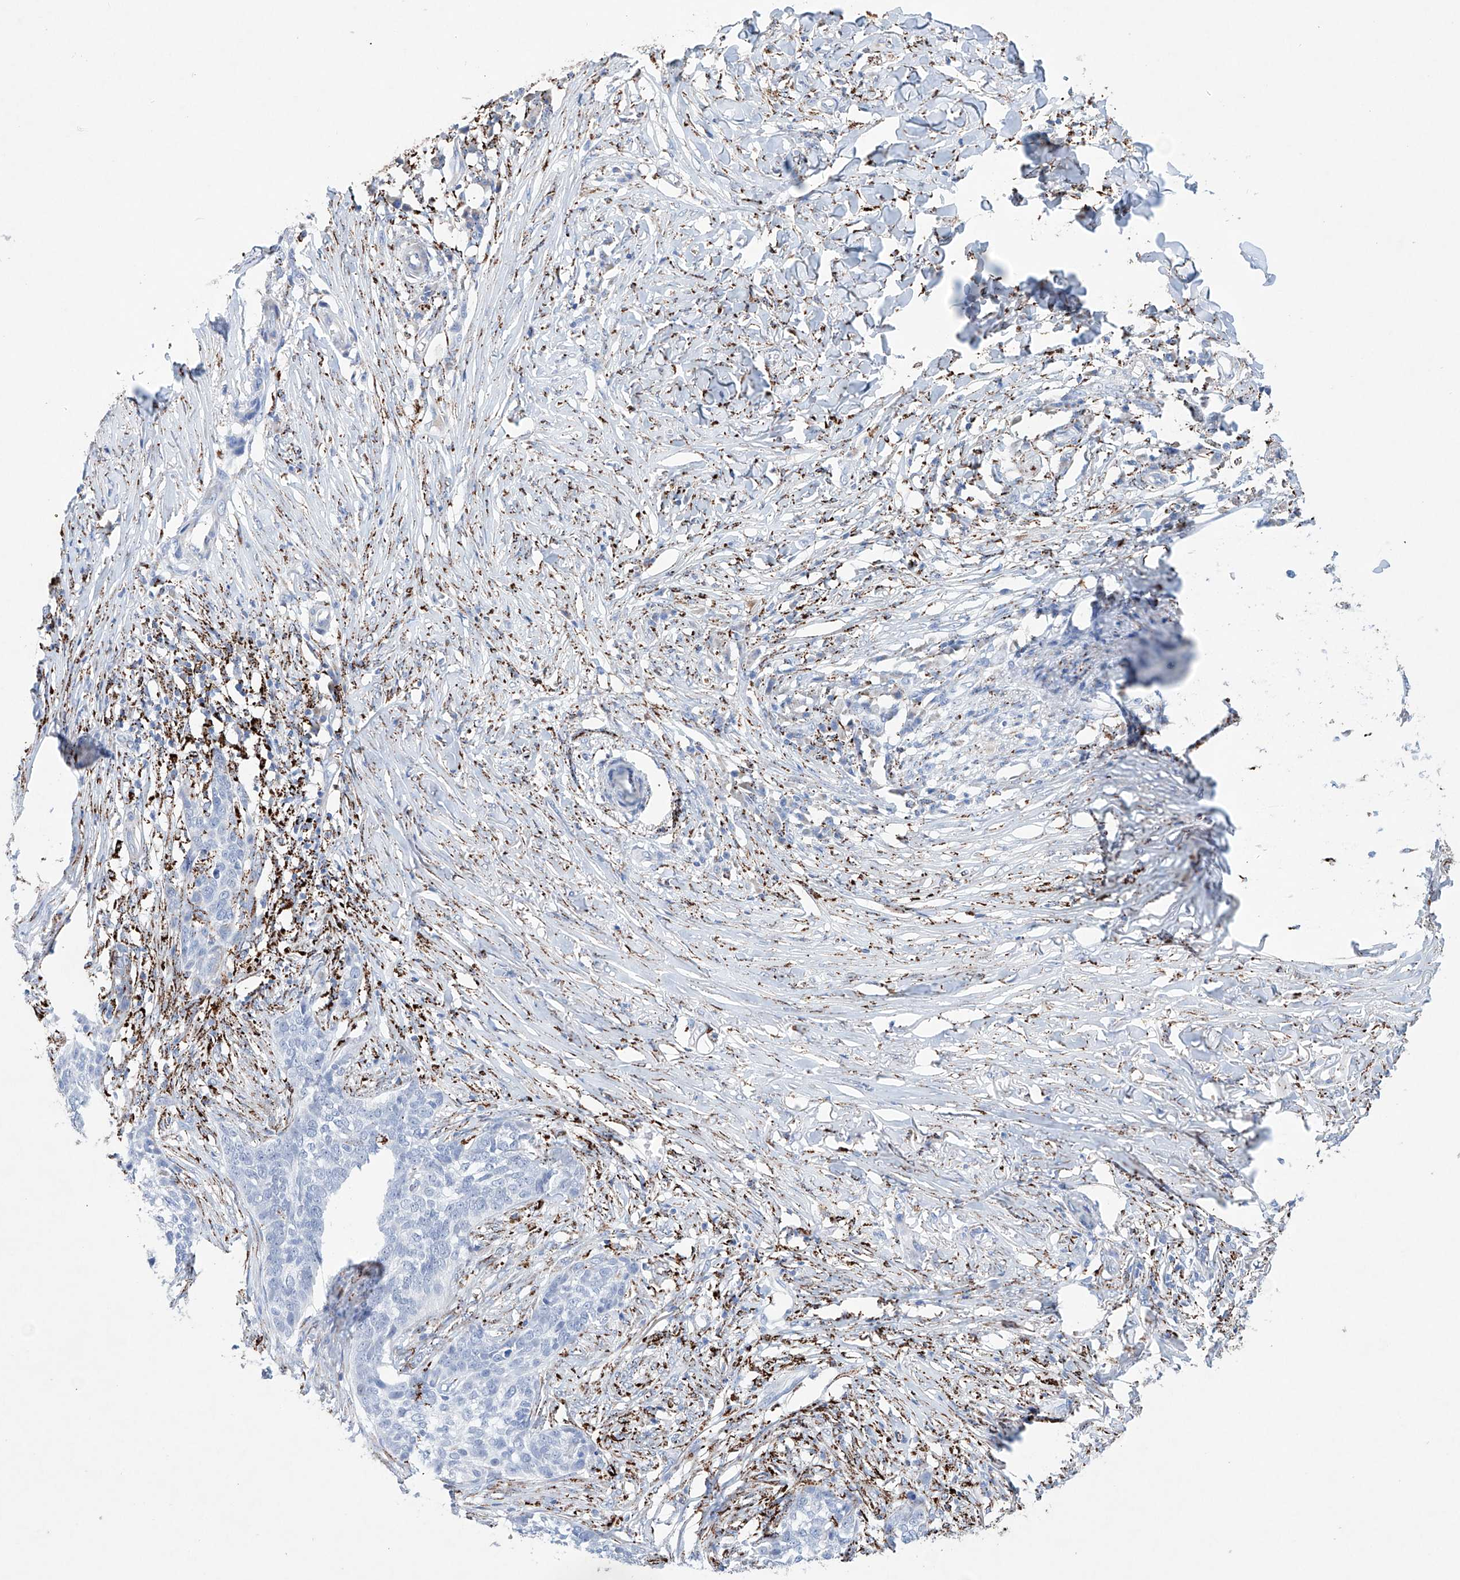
{"staining": {"intensity": "negative", "quantity": "none", "location": "none"}, "tissue": "skin cancer", "cell_type": "Tumor cells", "image_type": "cancer", "snomed": [{"axis": "morphology", "description": "Basal cell carcinoma"}, {"axis": "topography", "description": "Skin"}], "caption": "Immunohistochemical staining of human skin cancer displays no significant positivity in tumor cells.", "gene": "NRROS", "patient": {"sex": "male", "age": 85}}